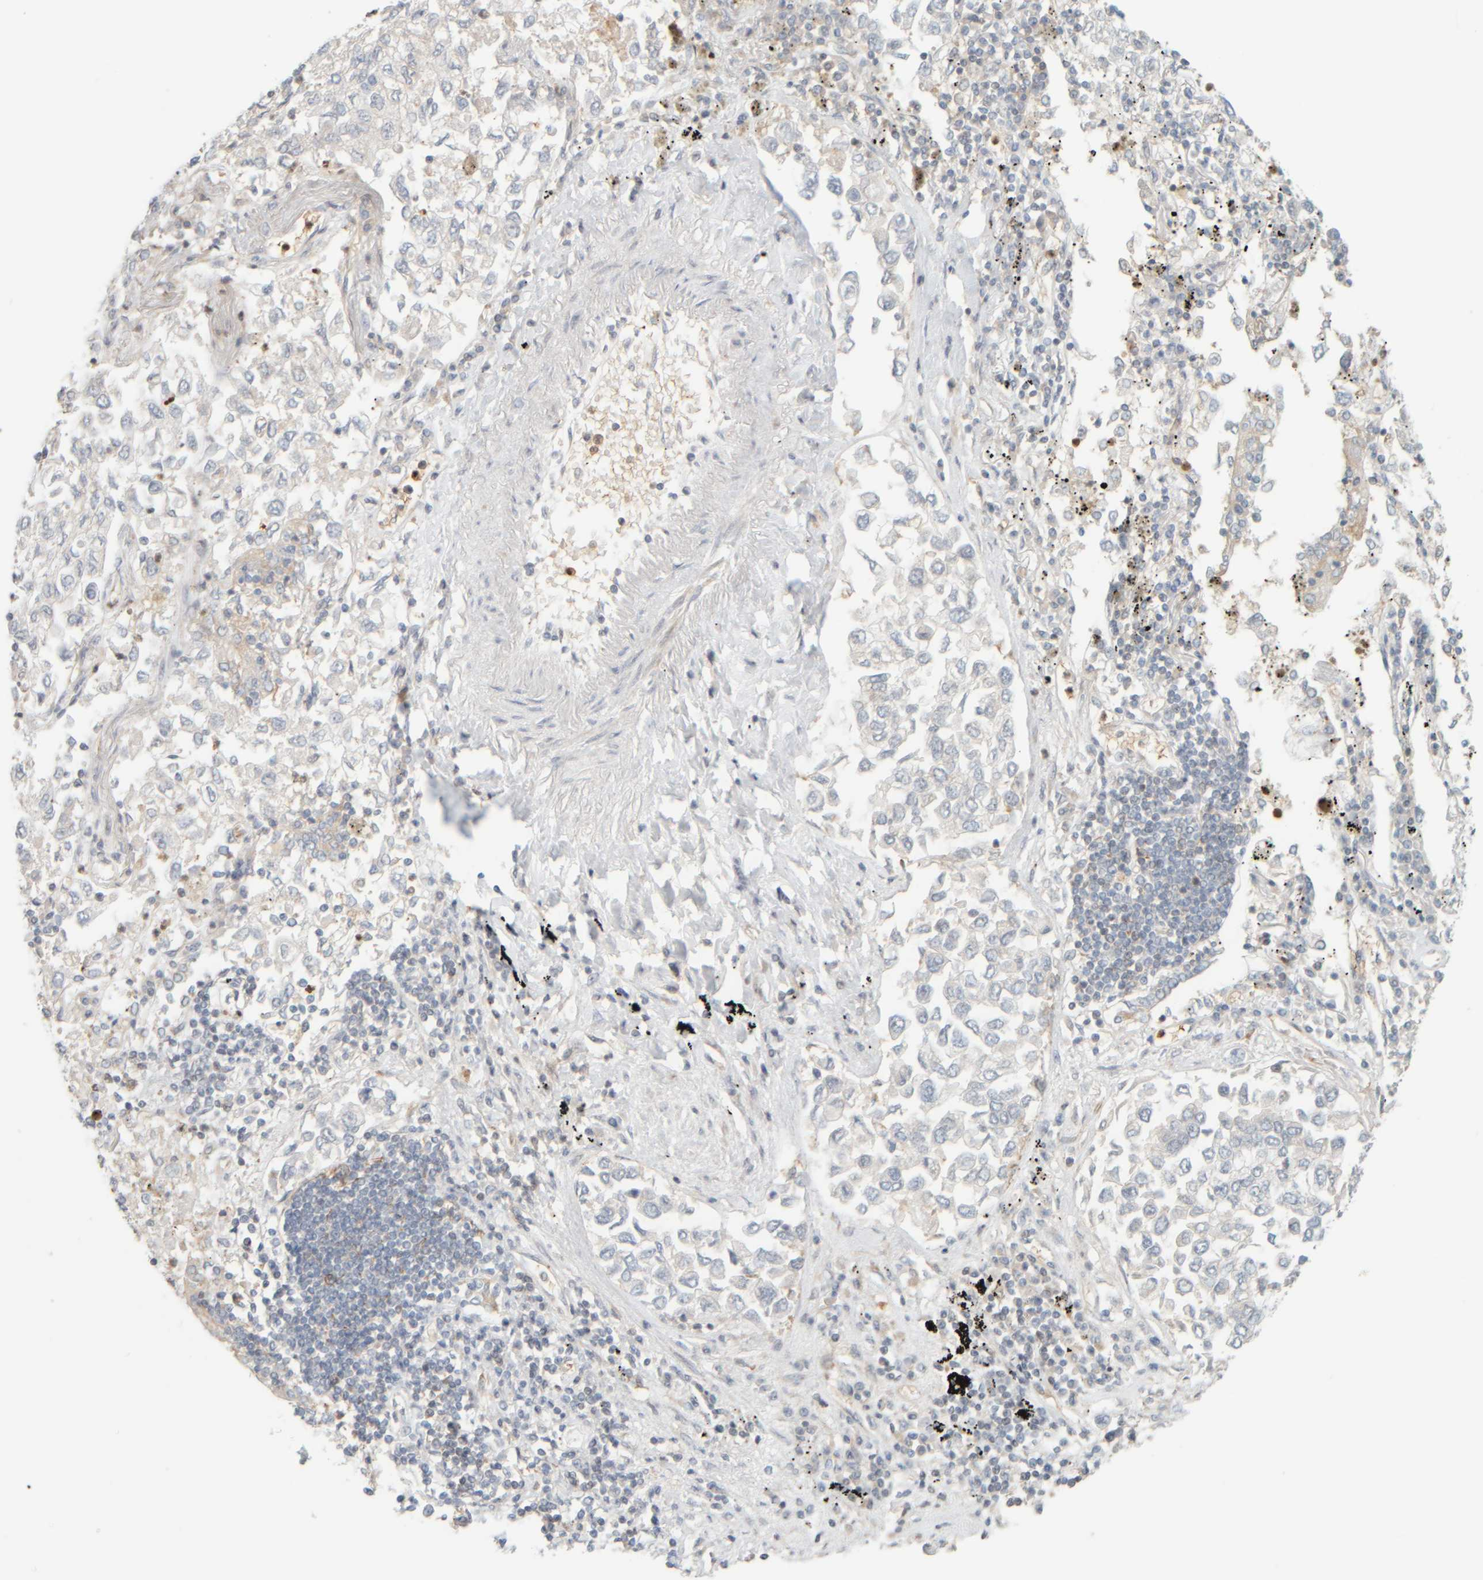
{"staining": {"intensity": "negative", "quantity": "none", "location": "none"}, "tissue": "lung cancer", "cell_type": "Tumor cells", "image_type": "cancer", "snomed": [{"axis": "morphology", "description": "Inflammation, NOS"}, {"axis": "morphology", "description": "Adenocarcinoma, NOS"}, {"axis": "topography", "description": "Lung"}], "caption": "A micrograph of lung adenocarcinoma stained for a protein demonstrates no brown staining in tumor cells.", "gene": "PTGES3L-AARSD1", "patient": {"sex": "male", "age": 63}}